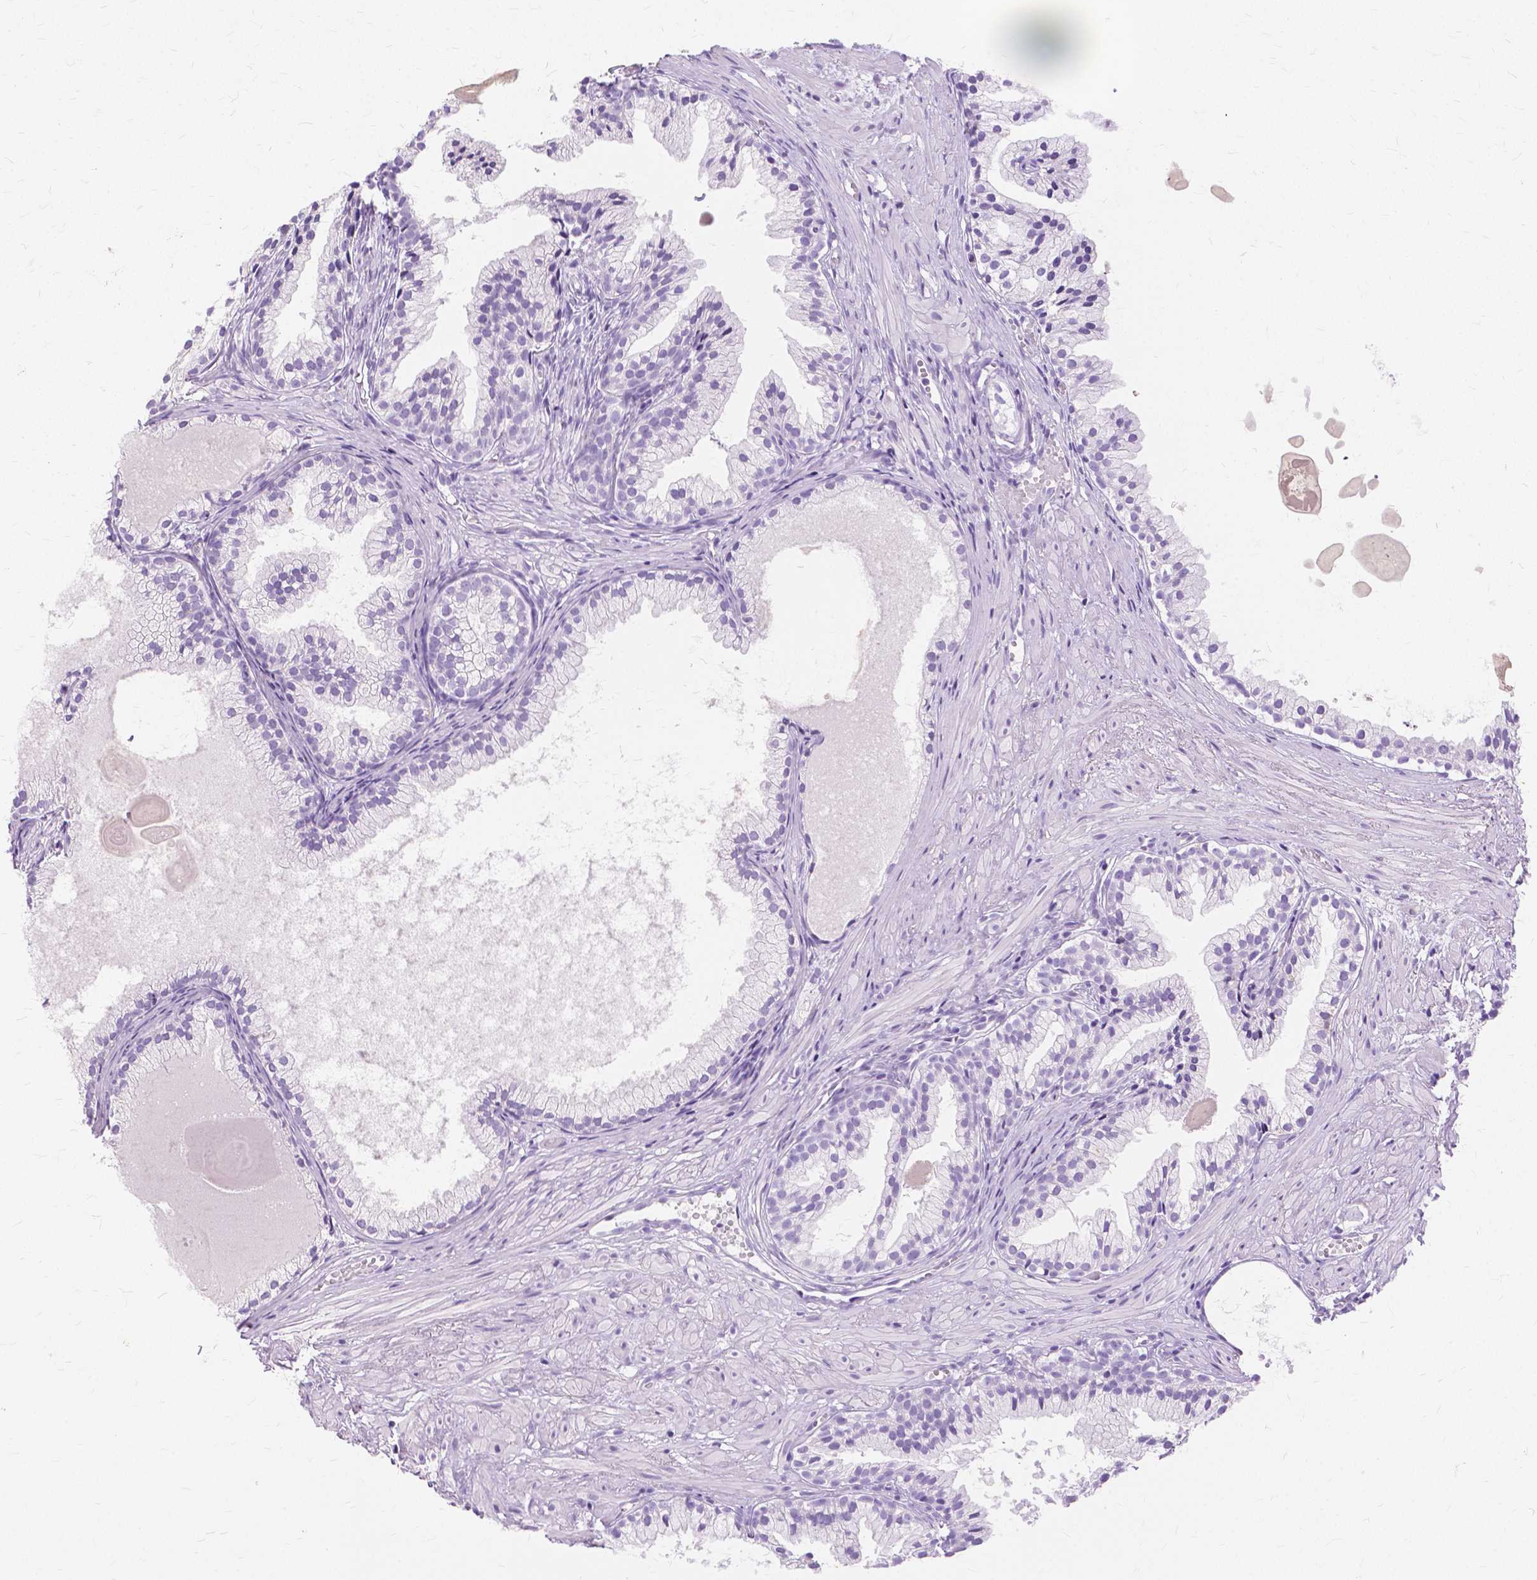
{"staining": {"intensity": "negative", "quantity": "none", "location": "none"}, "tissue": "prostate cancer", "cell_type": "Tumor cells", "image_type": "cancer", "snomed": [{"axis": "morphology", "description": "Adenocarcinoma, High grade"}, {"axis": "topography", "description": "Prostate"}], "caption": "An immunohistochemistry histopathology image of adenocarcinoma (high-grade) (prostate) is shown. There is no staining in tumor cells of adenocarcinoma (high-grade) (prostate). (Immunohistochemistry, brightfield microscopy, high magnification).", "gene": "TGM1", "patient": {"sex": "male", "age": 81}}